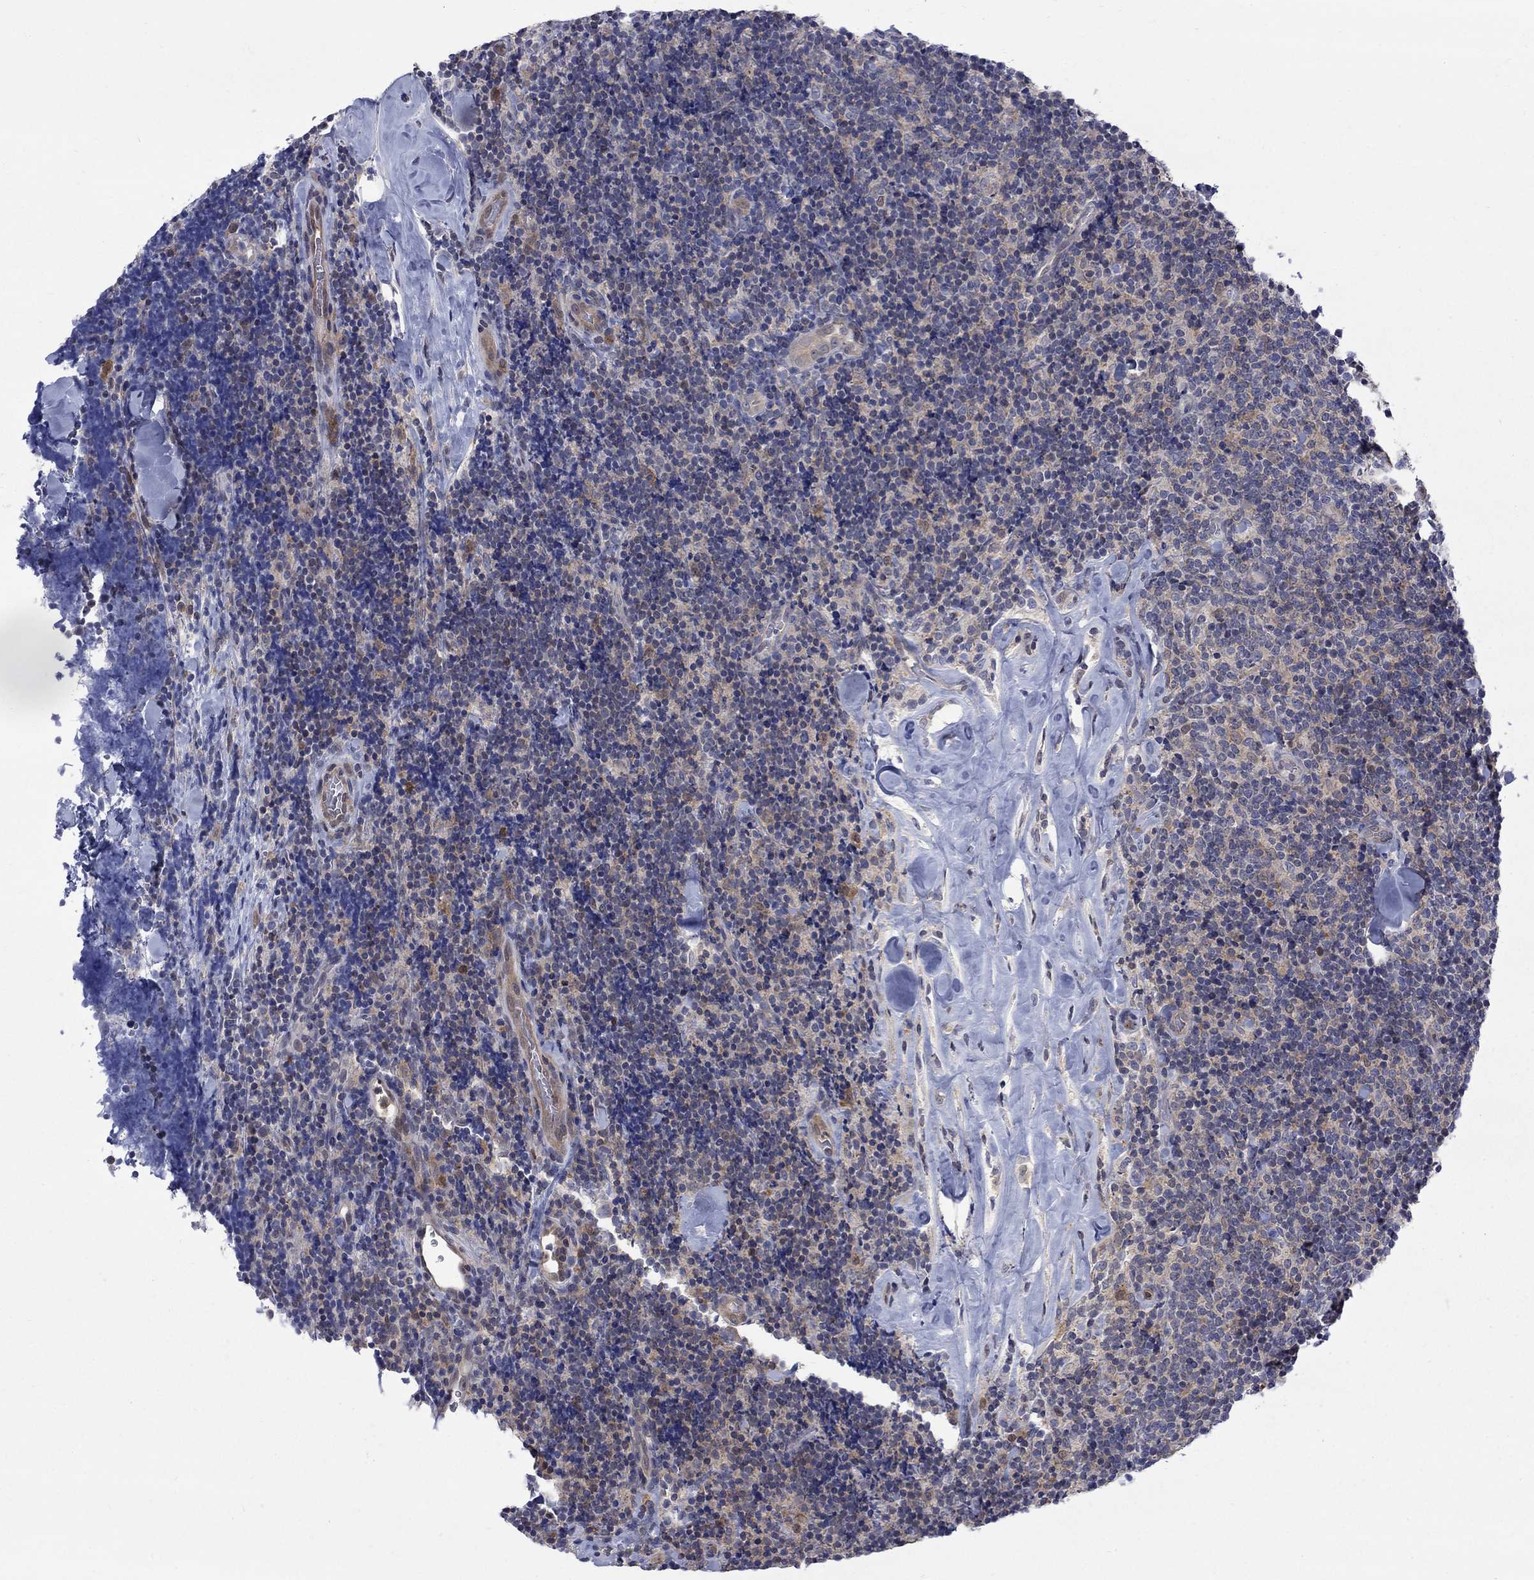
{"staining": {"intensity": "negative", "quantity": "none", "location": "none"}, "tissue": "lymphoma", "cell_type": "Tumor cells", "image_type": "cancer", "snomed": [{"axis": "morphology", "description": "Malignant lymphoma, non-Hodgkin's type, Low grade"}, {"axis": "topography", "description": "Lymph node"}], "caption": "Photomicrograph shows no protein expression in tumor cells of malignant lymphoma, non-Hodgkin's type (low-grade) tissue. (DAB immunohistochemistry, high magnification).", "gene": "HKDC1", "patient": {"sex": "female", "age": 56}}